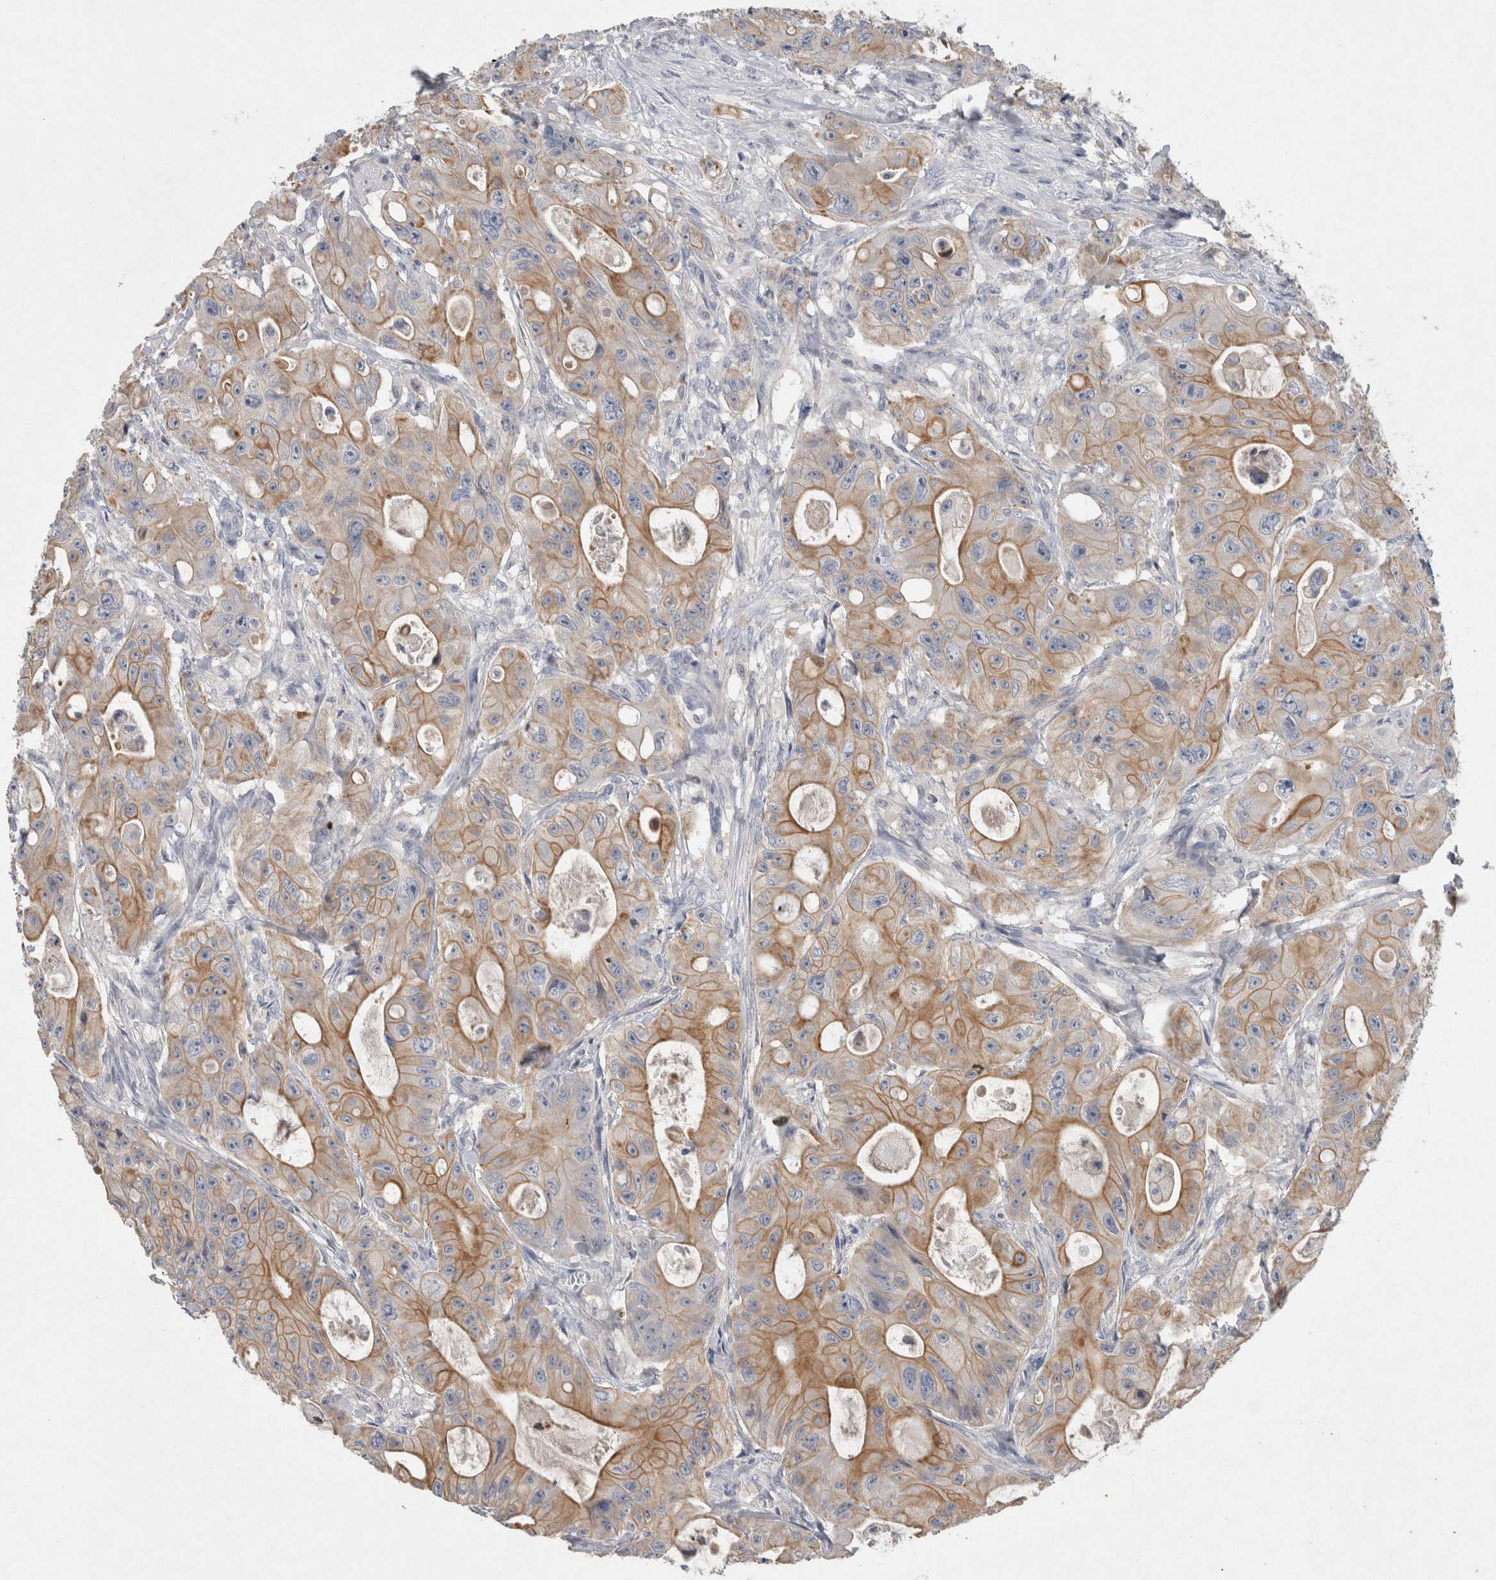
{"staining": {"intensity": "moderate", "quantity": ">75%", "location": "cytoplasmic/membranous"}, "tissue": "colorectal cancer", "cell_type": "Tumor cells", "image_type": "cancer", "snomed": [{"axis": "morphology", "description": "Adenocarcinoma, NOS"}, {"axis": "topography", "description": "Colon"}], "caption": "Immunohistochemistry micrograph of neoplastic tissue: human adenocarcinoma (colorectal) stained using IHC displays medium levels of moderate protein expression localized specifically in the cytoplasmic/membranous of tumor cells, appearing as a cytoplasmic/membranous brown color.", "gene": "HEXD", "patient": {"sex": "female", "age": 46}}